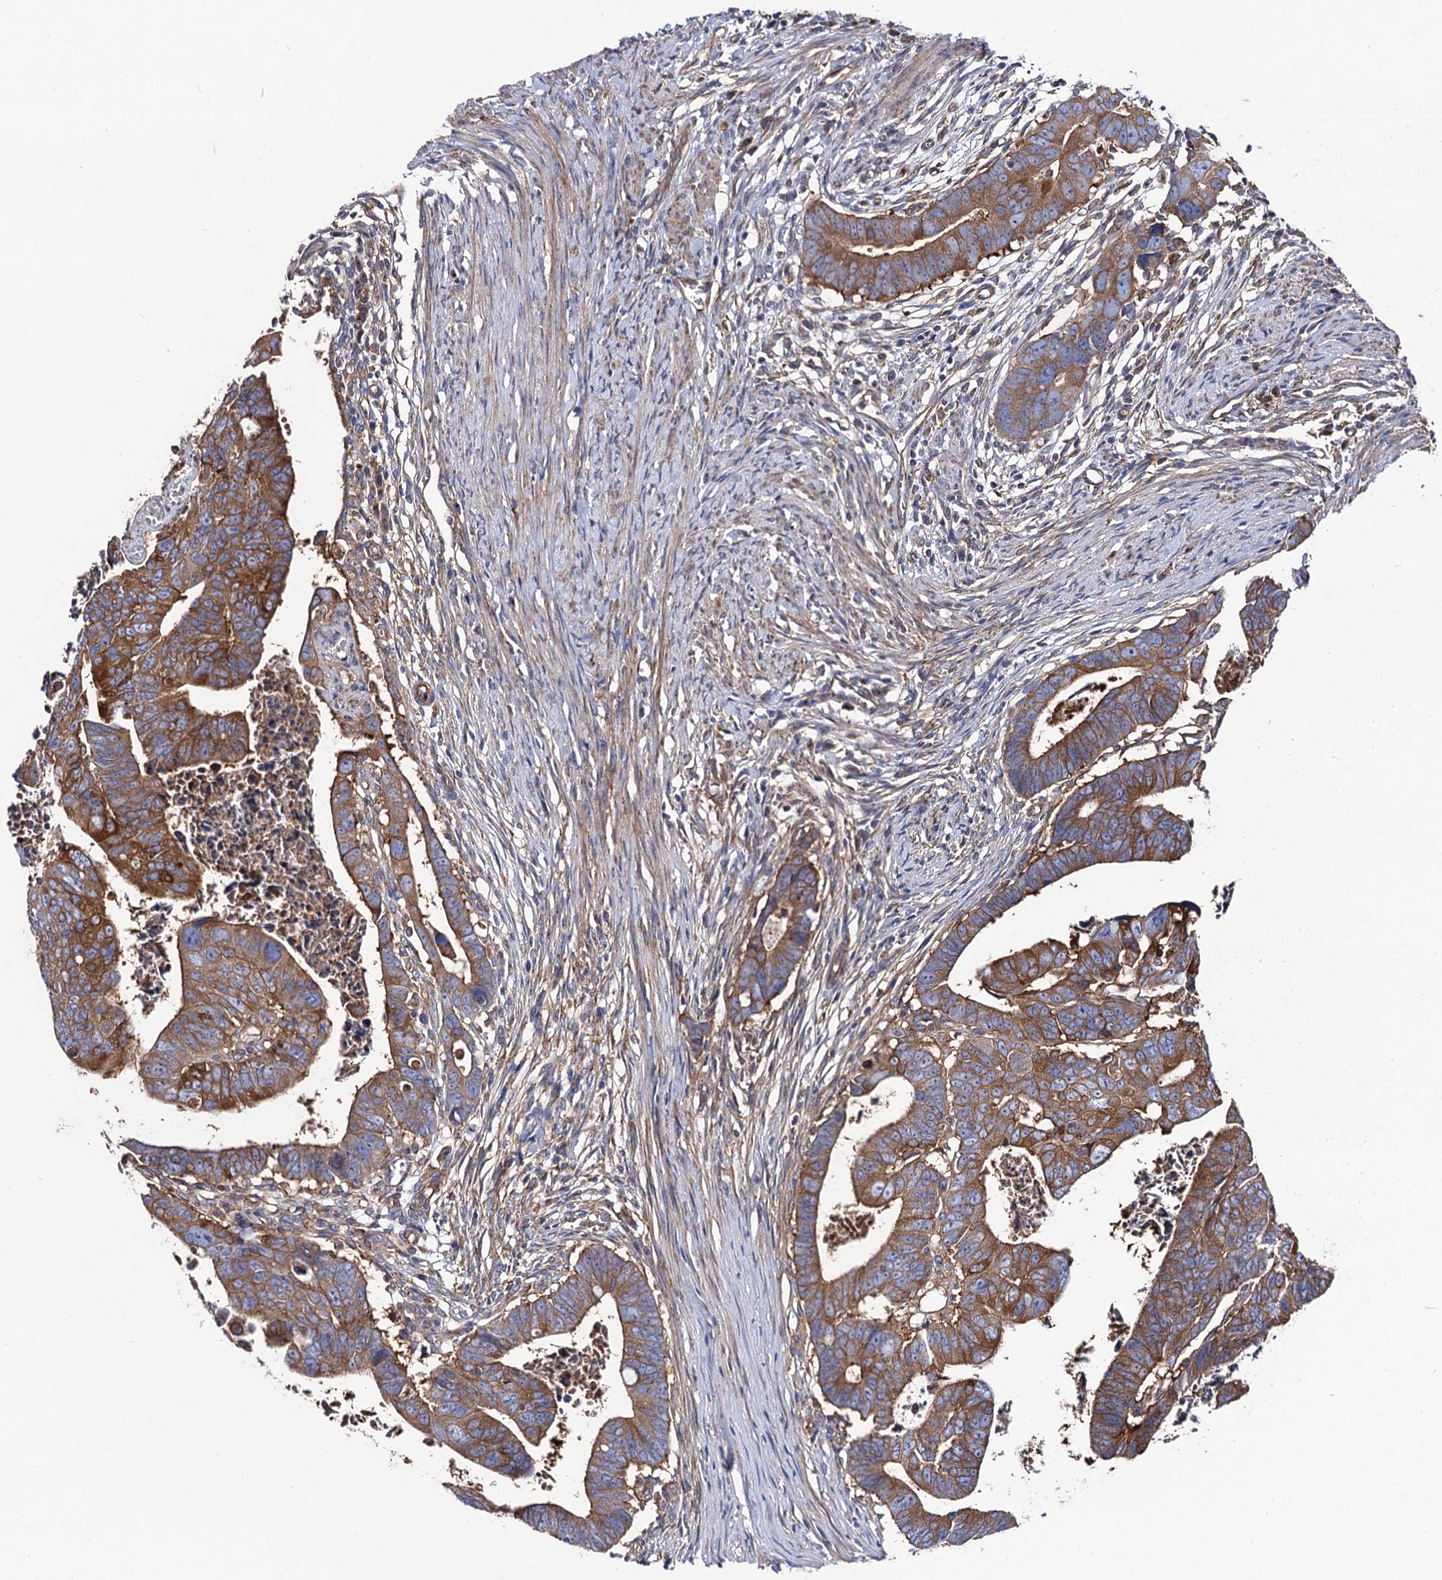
{"staining": {"intensity": "moderate", "quantity": ">75%", "location": "cytoplasmic/membranous"}, "tissue": "colorectal cancer", "cell_type": "Tumor cells", "image_type": "cancer", "snomed": [{"axis": "morphology", "description": "Adenocarcinoma, NOS"}, {"axis": "topography", "description": "Rectum"}], "caption": "Immunohistochemical staining of colorectal cancer demonstrates medium levels of moderate cytoplasmic/membranous staining in about >75% of tumor cells. (IHC, brightfield microscopy, high magnification).", "gene": "DYDC1", "patient": {"sex": "female", "age": 65}}